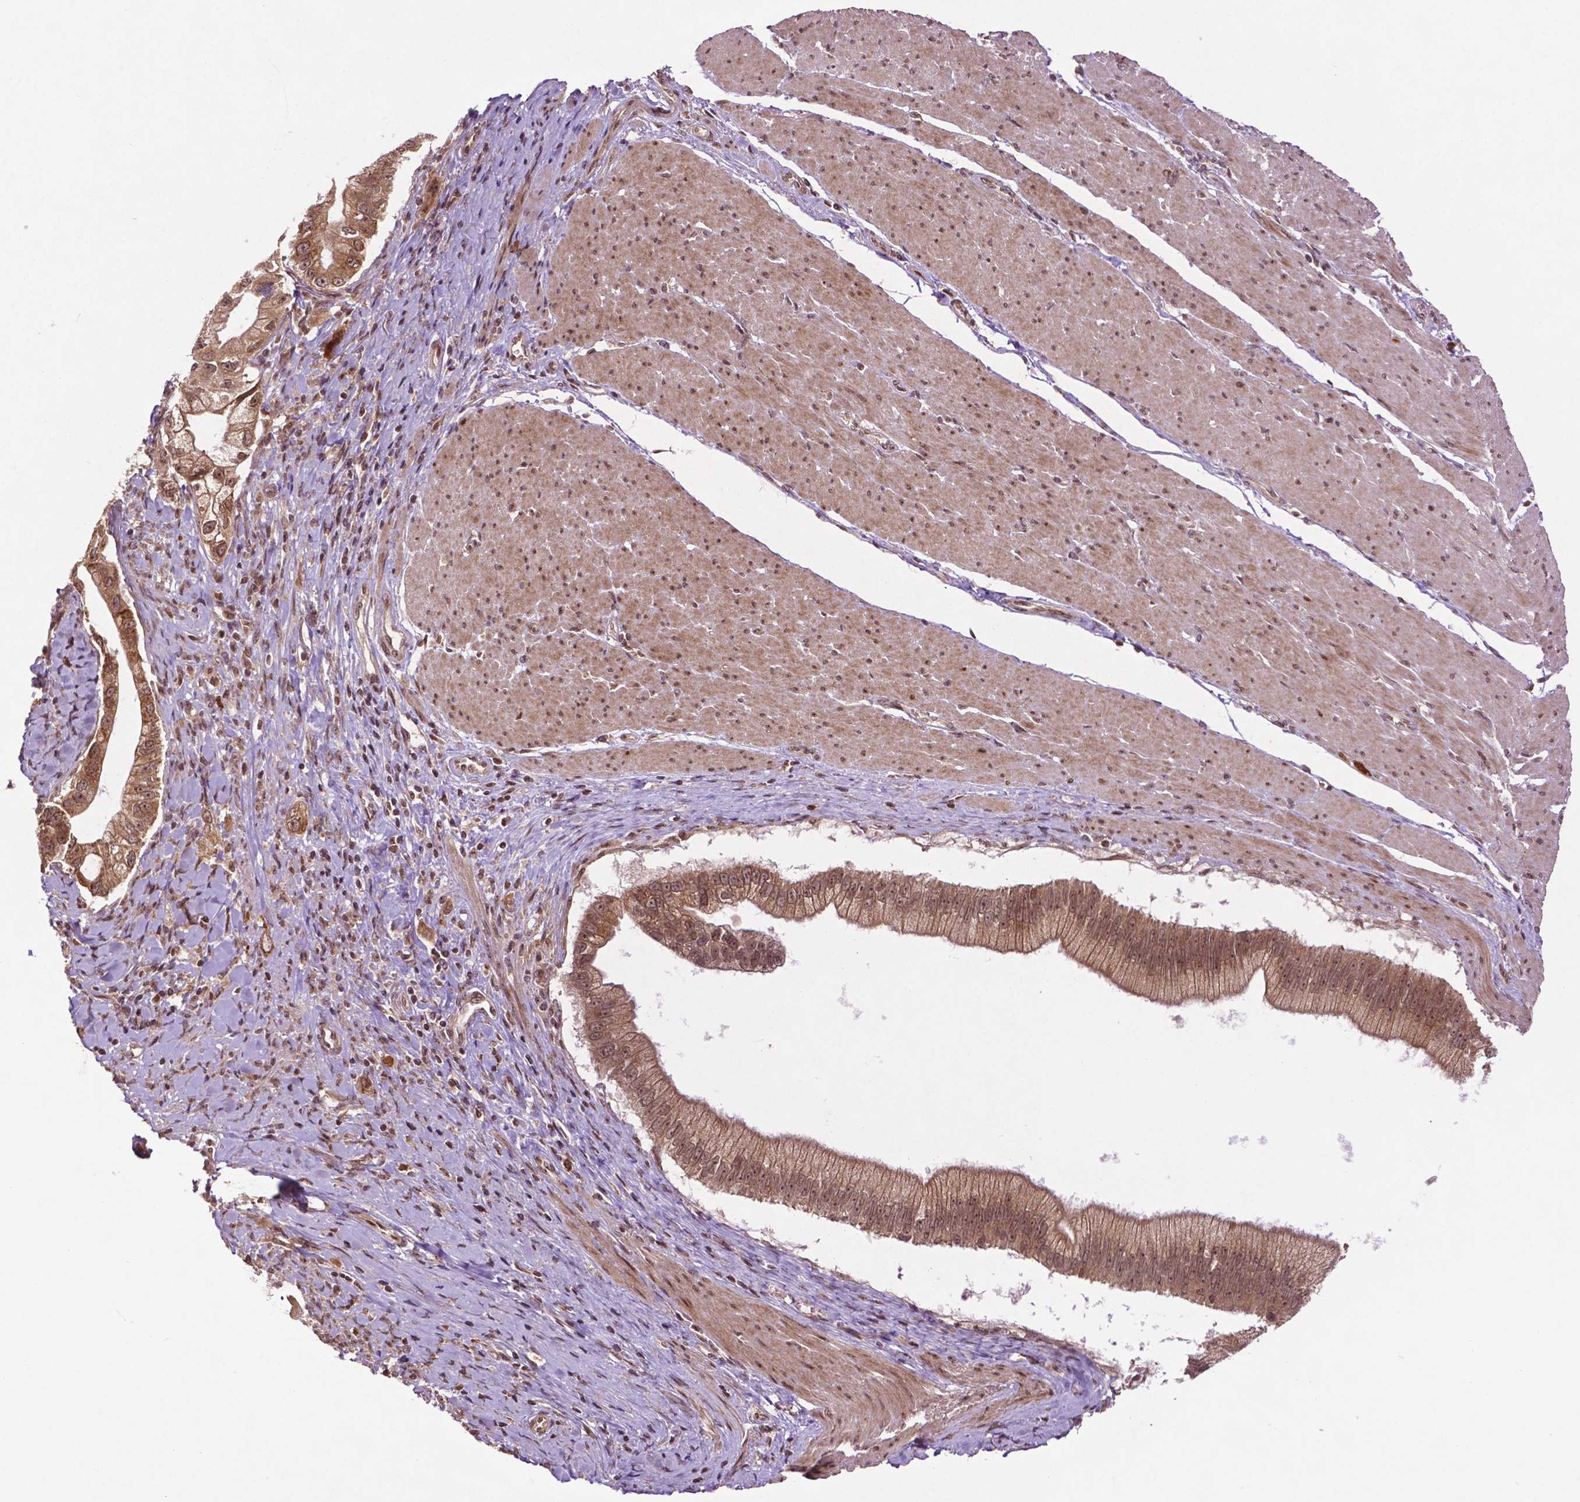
{"staining": {"intensity": "moderate", "quantity": ">75%", "location": "cytoplasmic/membranous,nuclear"}, "tissue": "pancreatic cancer", "cell_type": "Tumor cells", "image_type": "cancer", "snomed": [{"axis": "morphology", "description": "Adenocarcinoma, NOS"}, {"axis": "topography", "description": "Pancreas"}], "caption": "IHC image of neoplastic tissue: human adenocarcinoma (pancreatic) stained using IHC demonstrates medium levels of moderate protein expression localized specifically in the cytoplasmic/membranous and nuclear of tumor cells, appearing as a cytoplasmic/membranous and nuclear brown color.", "gene": "TMX2", "patient": {"sex": "male", "age": 70}}